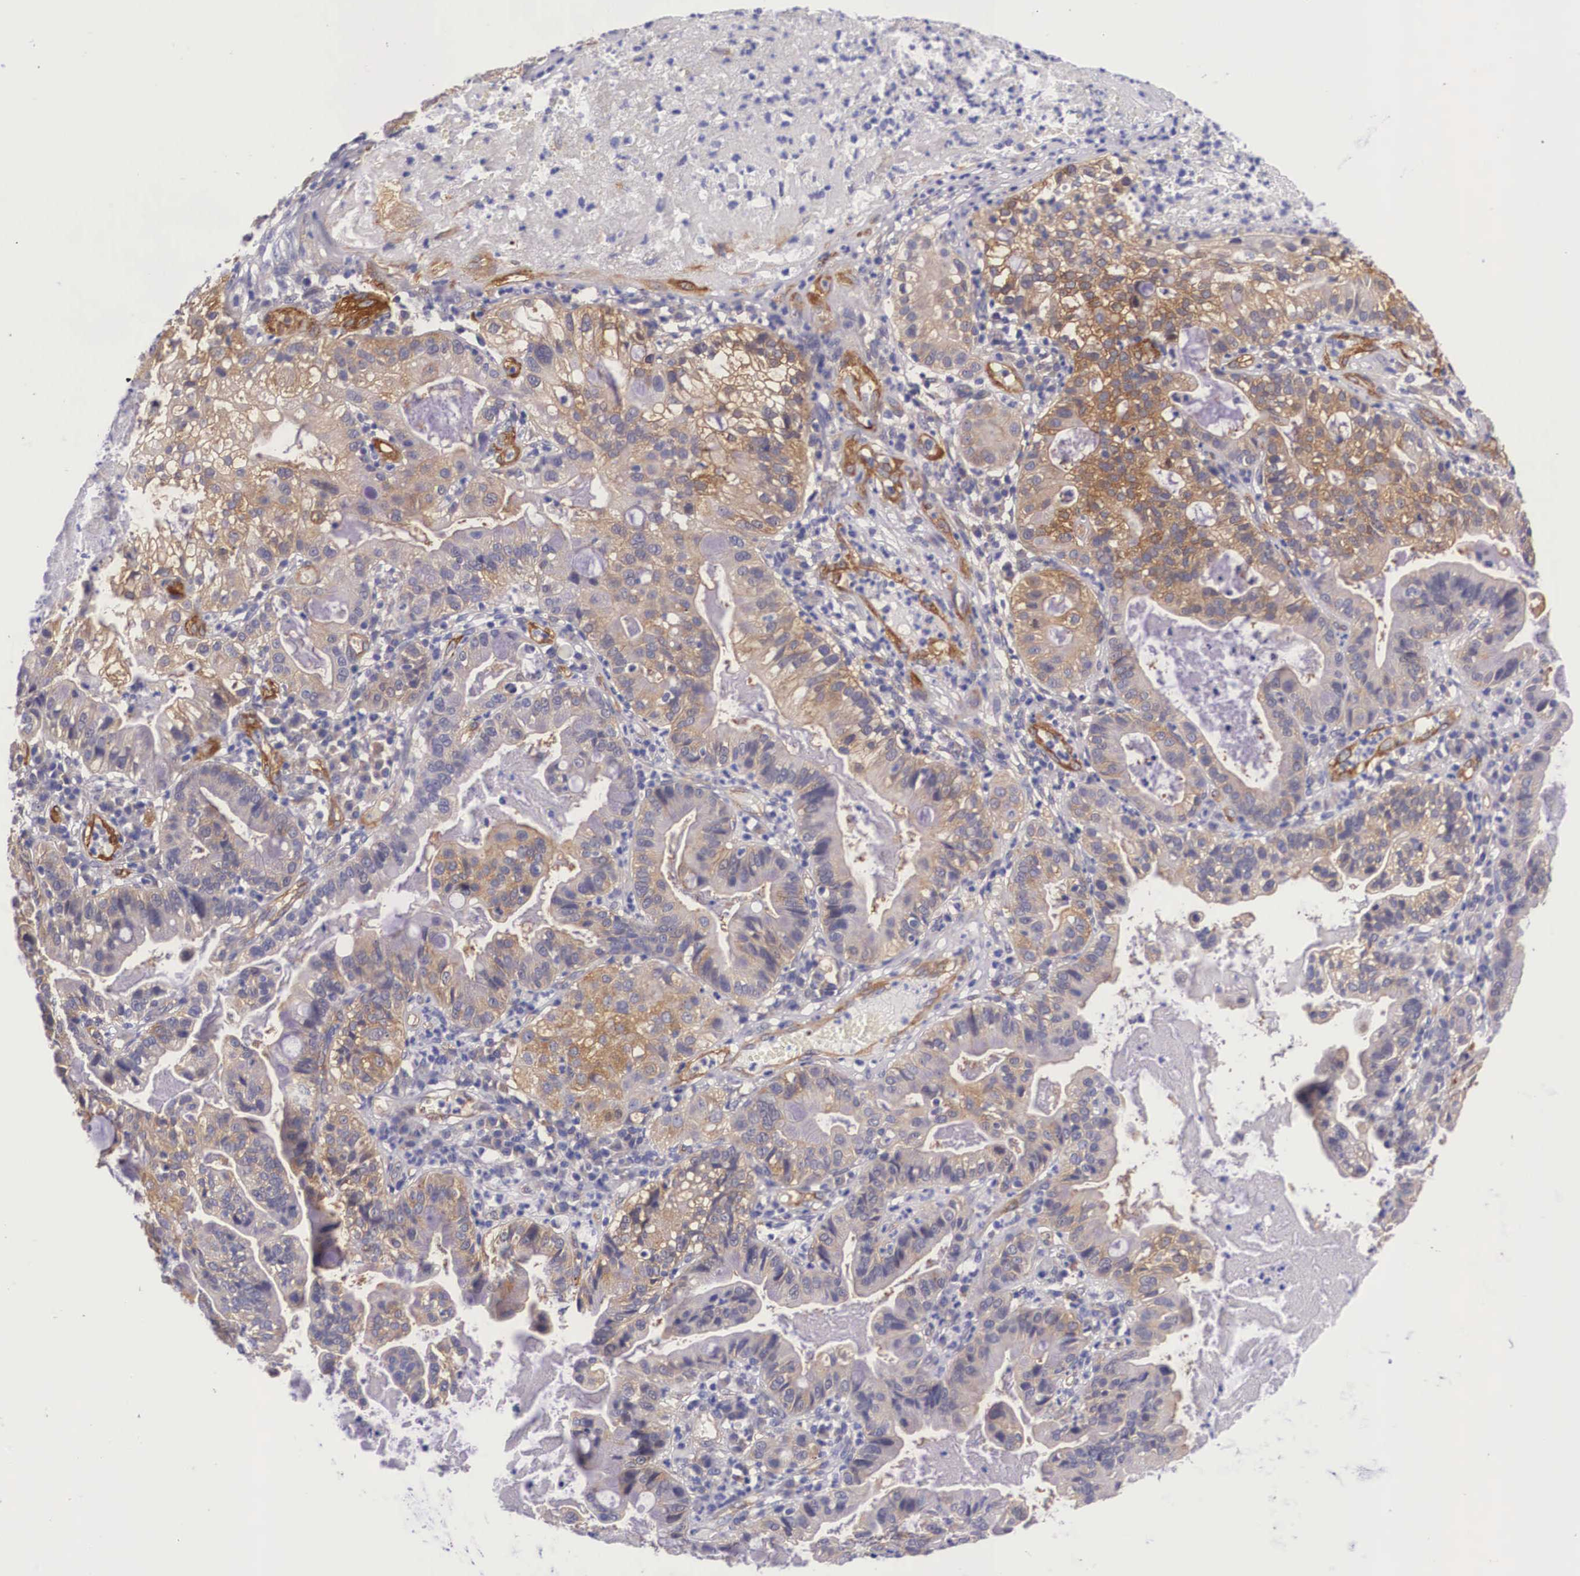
{"staining": {"intensity": "moderate", "quantity": "25%-75%", "location": "cytoplasmic/membranous"}, "tissue": "cervical cancer", "cell_type": "Tumor cells", "image_type": "cancer", "snomed": [{"axis": "morphology", "description": "Adenocarcinoma, NOS"}, {"axis": "topography", "description": "Cervix"}], "caption": "Brown immunohistochemical staining in cervical cancer (adenocarcinoma) displays moderate cytoplasmic/membranous positivity in approximately 25%-75% of tumor cells.", "gene": "BCAR1", "patient": {"sex": "female", "age": 41}}